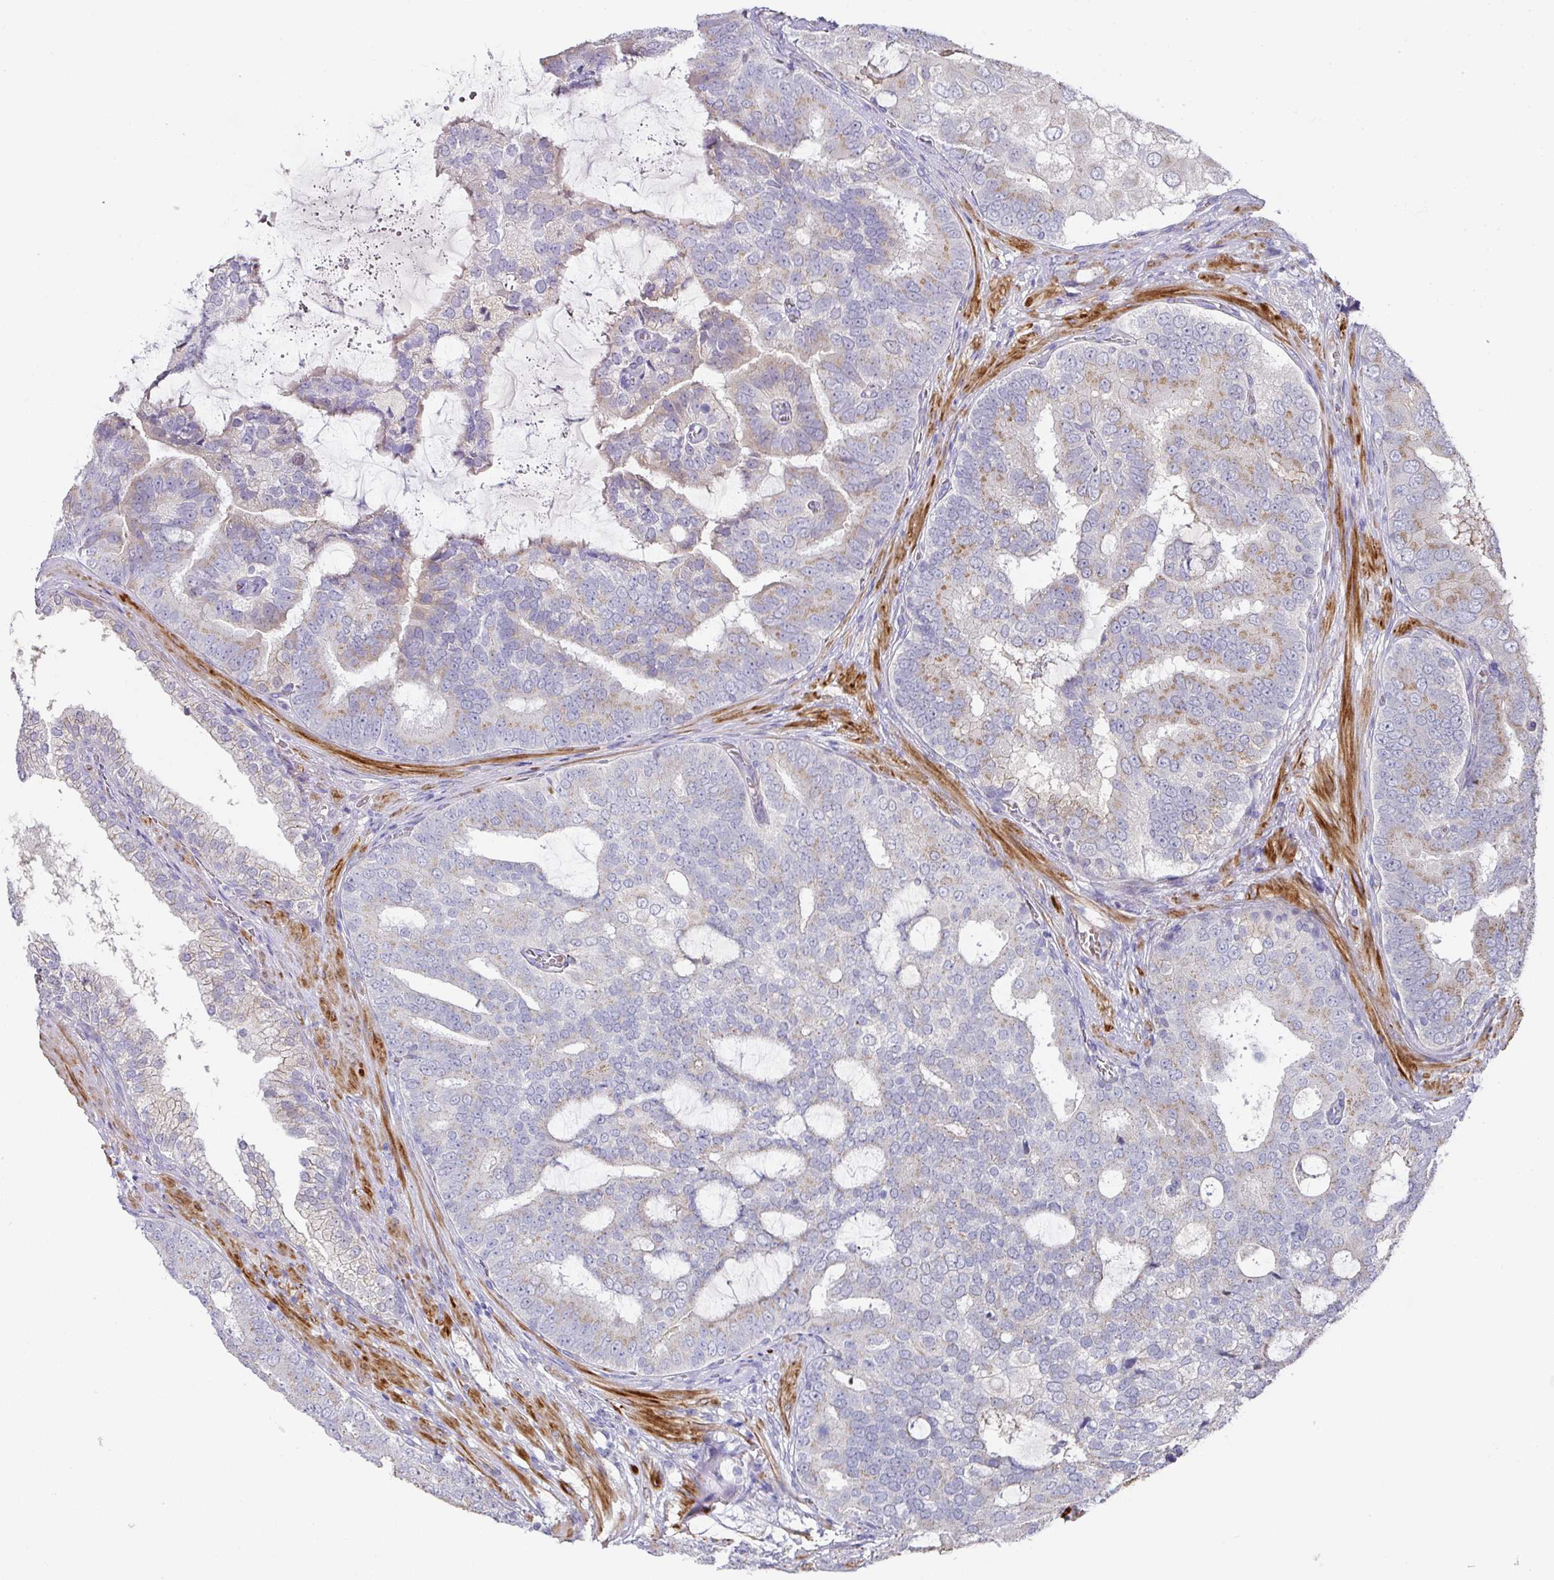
{"staining": {"intensity": "weak", "quantity": "<25%", "location": "cytoplasmic/membranous"}, "tissue": "prostate cancer", "cell_type": "Tumor cells", "image_type": "cancer", "snomed": [{"axis": "morphology", "description": "Adenocarcinoma, High grade"}, {"axis": "topography", "description": "Prostate"}], "caption": "This image is of prostate cancer stained with immunohistochemistry (IHC) to label a protein in brown with the nuclei are counter-stained blue. There is no staining in tumor cells.", "gene": "TARM1", "patient": {"sex": "male", "age": 55}}